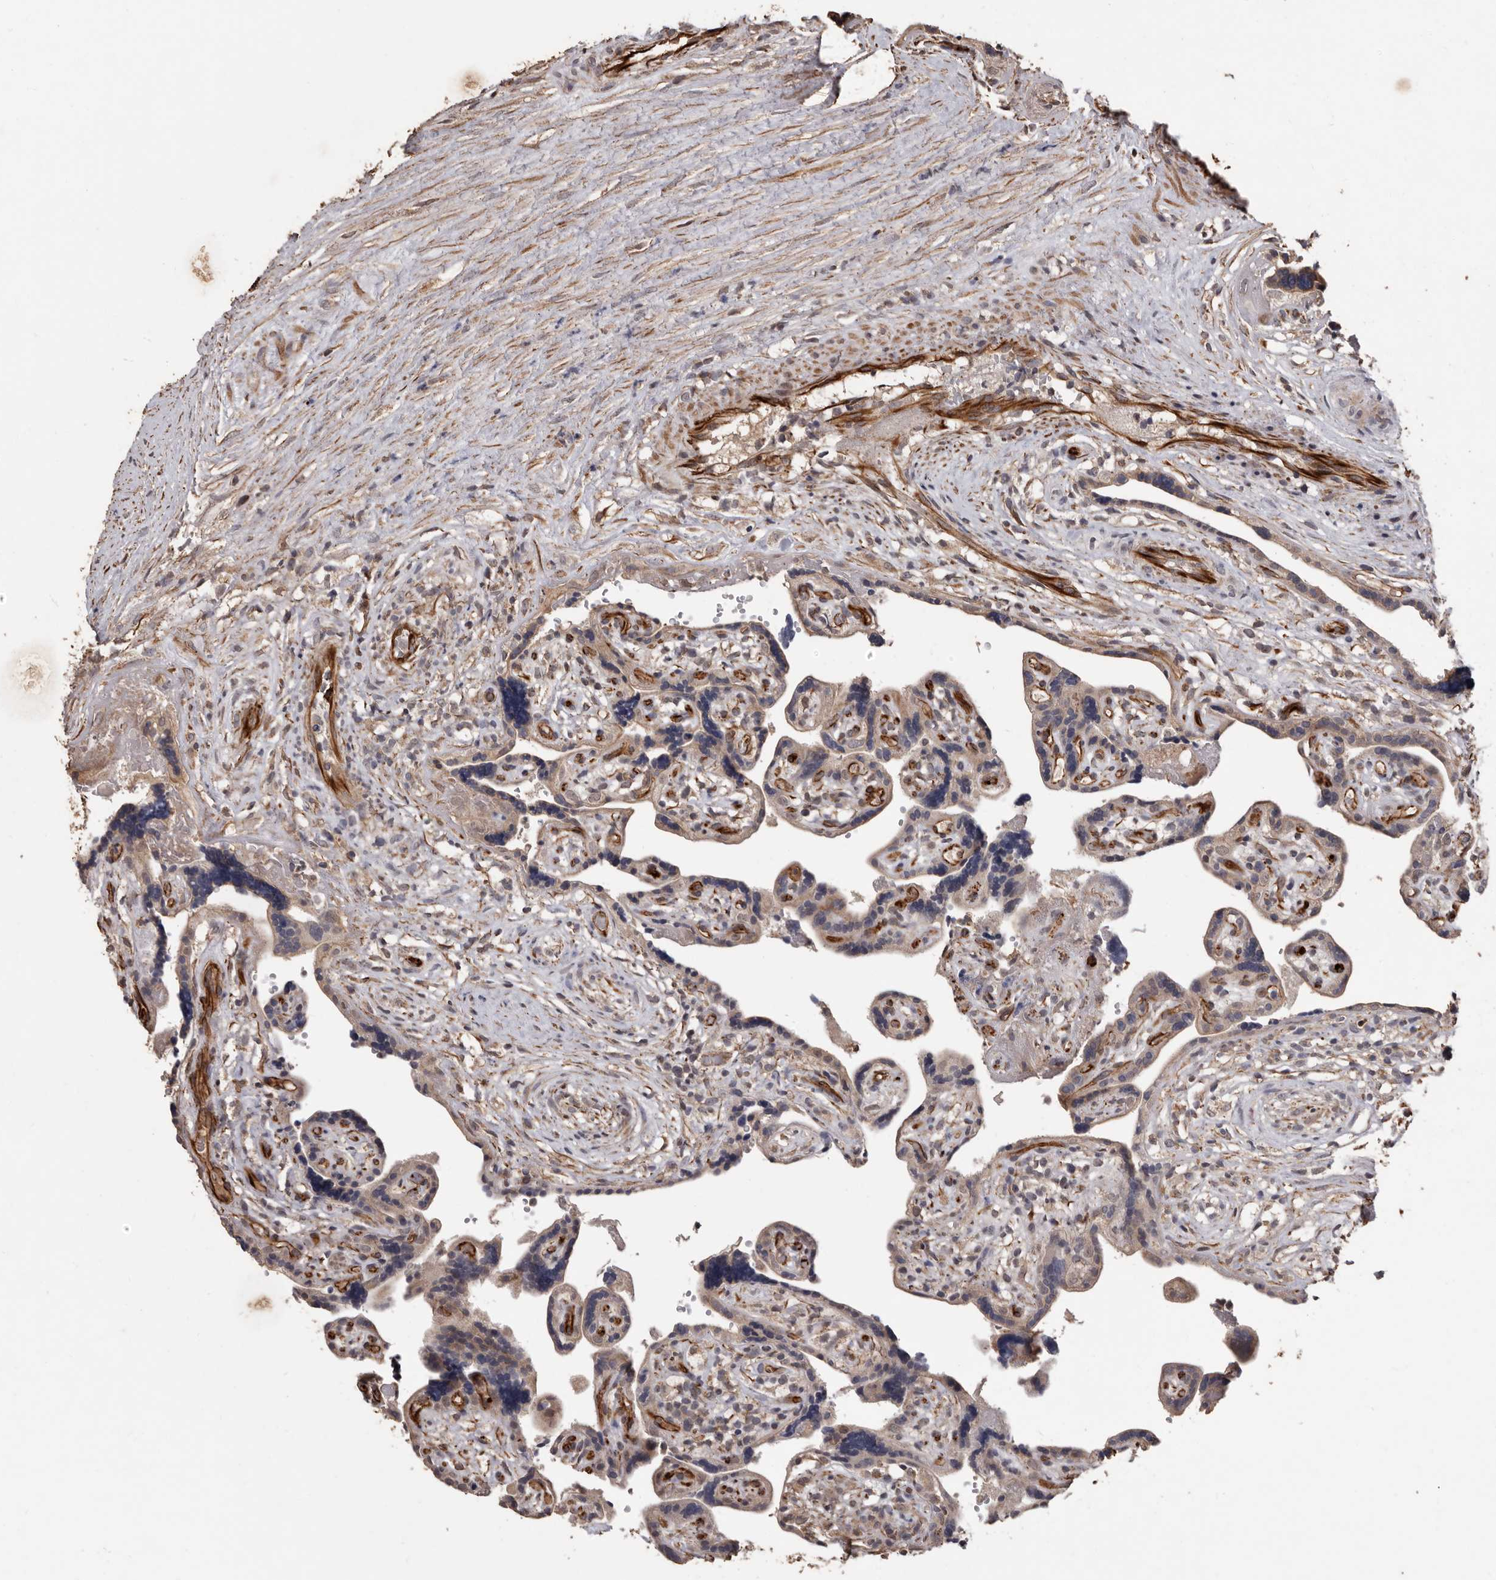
{"staining": {"intensity": "moderate", "quantity": ">75%", "location": "cytoplasmic/membranous"}, "tissue": "placenta", "cell_type": "Decidual cells", "image_type": "normal", "snomed": [{"axis": "morphology", "description": "Normal tissue, NOS"}, {"axis": "topography", "description": "Placenta"}], "caption": "Protein expression analysis of unremarkable human placenta reveals moderate cytoplasmic/membranous expression in about >75% of decidual cells. The protein is stained brown, and the nuclei are stained in blue (DAB (3,3'-diaminobenzidine) IHC with brightfield microscopy, high magnification).", "gene": "BRAT1", "patient": {"sex": "female", "age": 30}}